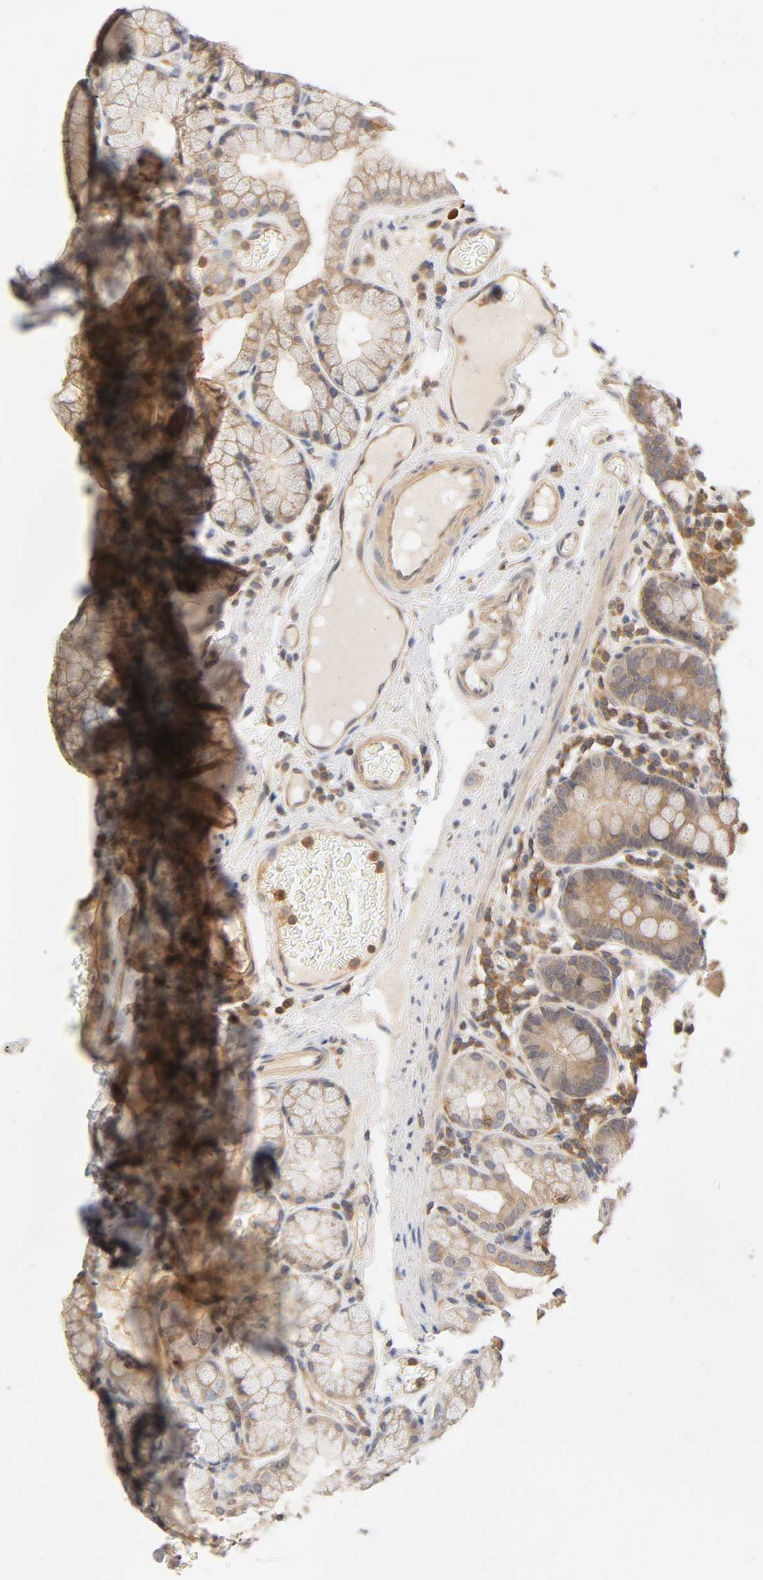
{"staining": {"intensity": "moderate", "quantity": ">75%", "location": "cytoplasmic/membranous"}, "tissue": "duodenum", "cell_type": "Glandular cells", "image_type": "normal", "snomed": [{"axis": "morphology", "description": "Normal tissue, NOS"}, {"axis": "topography", "description": "Duodenum"}], "caption": "Immunohistochemical staining of unremarkable duodenum shows medium levels of moderate cytoplasmic/membranous positivity in approximately >75% of glandular cells. (brown staining indicates protein expression, while blue staining denotes nuclei).", "gene": "ACTR2", "patient": {"sex": "male", "age": 50}}